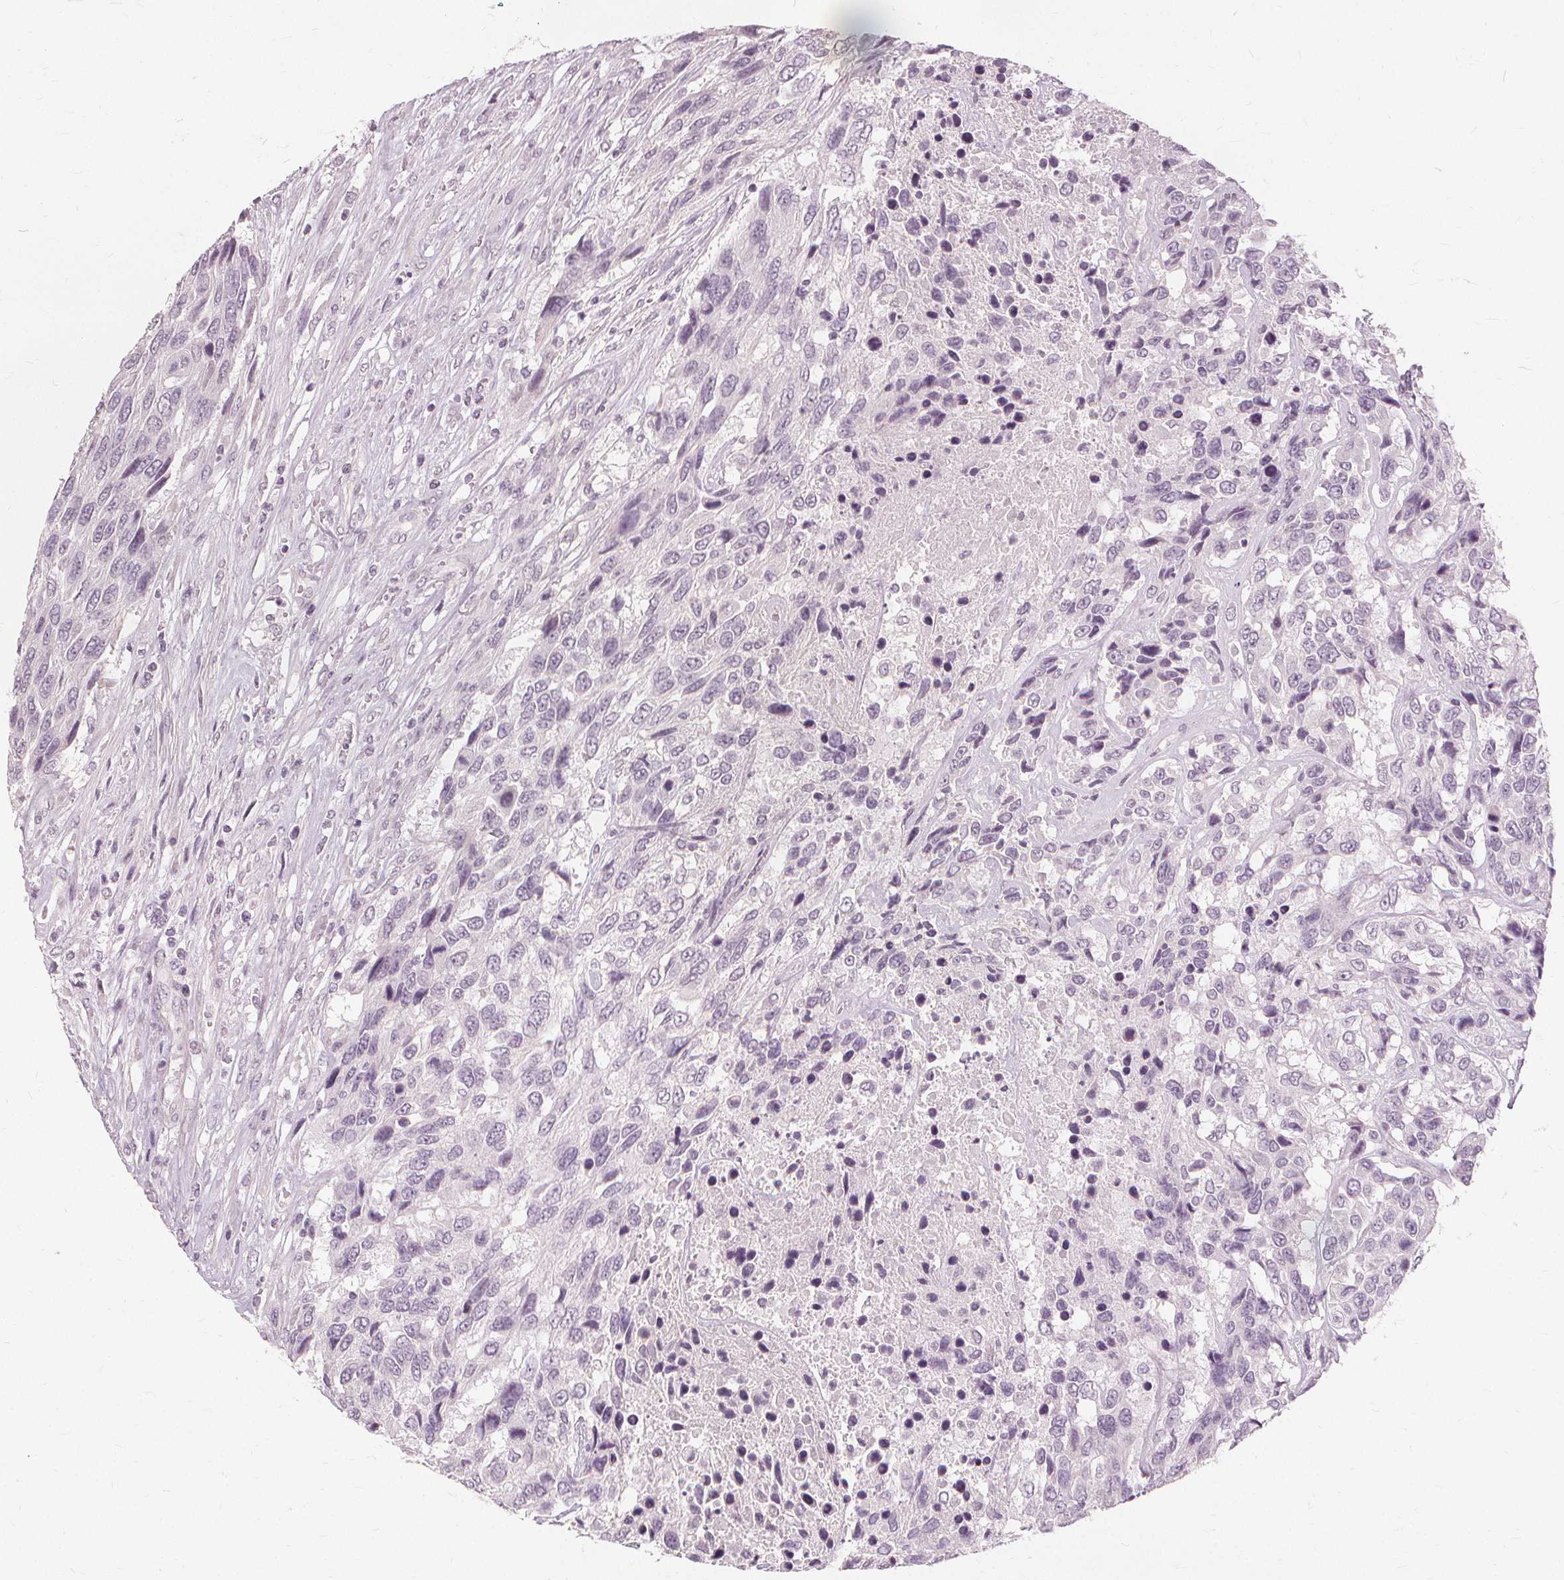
{"staining": {"intensity": "negative", "quantity": "none", "location": "none"}, "tissue": "urothelial cancer", "cell_type": "Tumor cells", "image_type": "cancer", "snomed": [{"axis": "morphology", "description": "Urothelial carcinoma, High grade"}, {"axis": "topography", "description": "Urinary bladder"}], "caption": "High magnification brightfield microscopy of urothelial cancer stained with DAB (brown) and counterstained with hematoxylin (blue): tumor cells show no significant staining.", "gene": "SFTPD", "patient": {"sex": "female", "age": 70}}